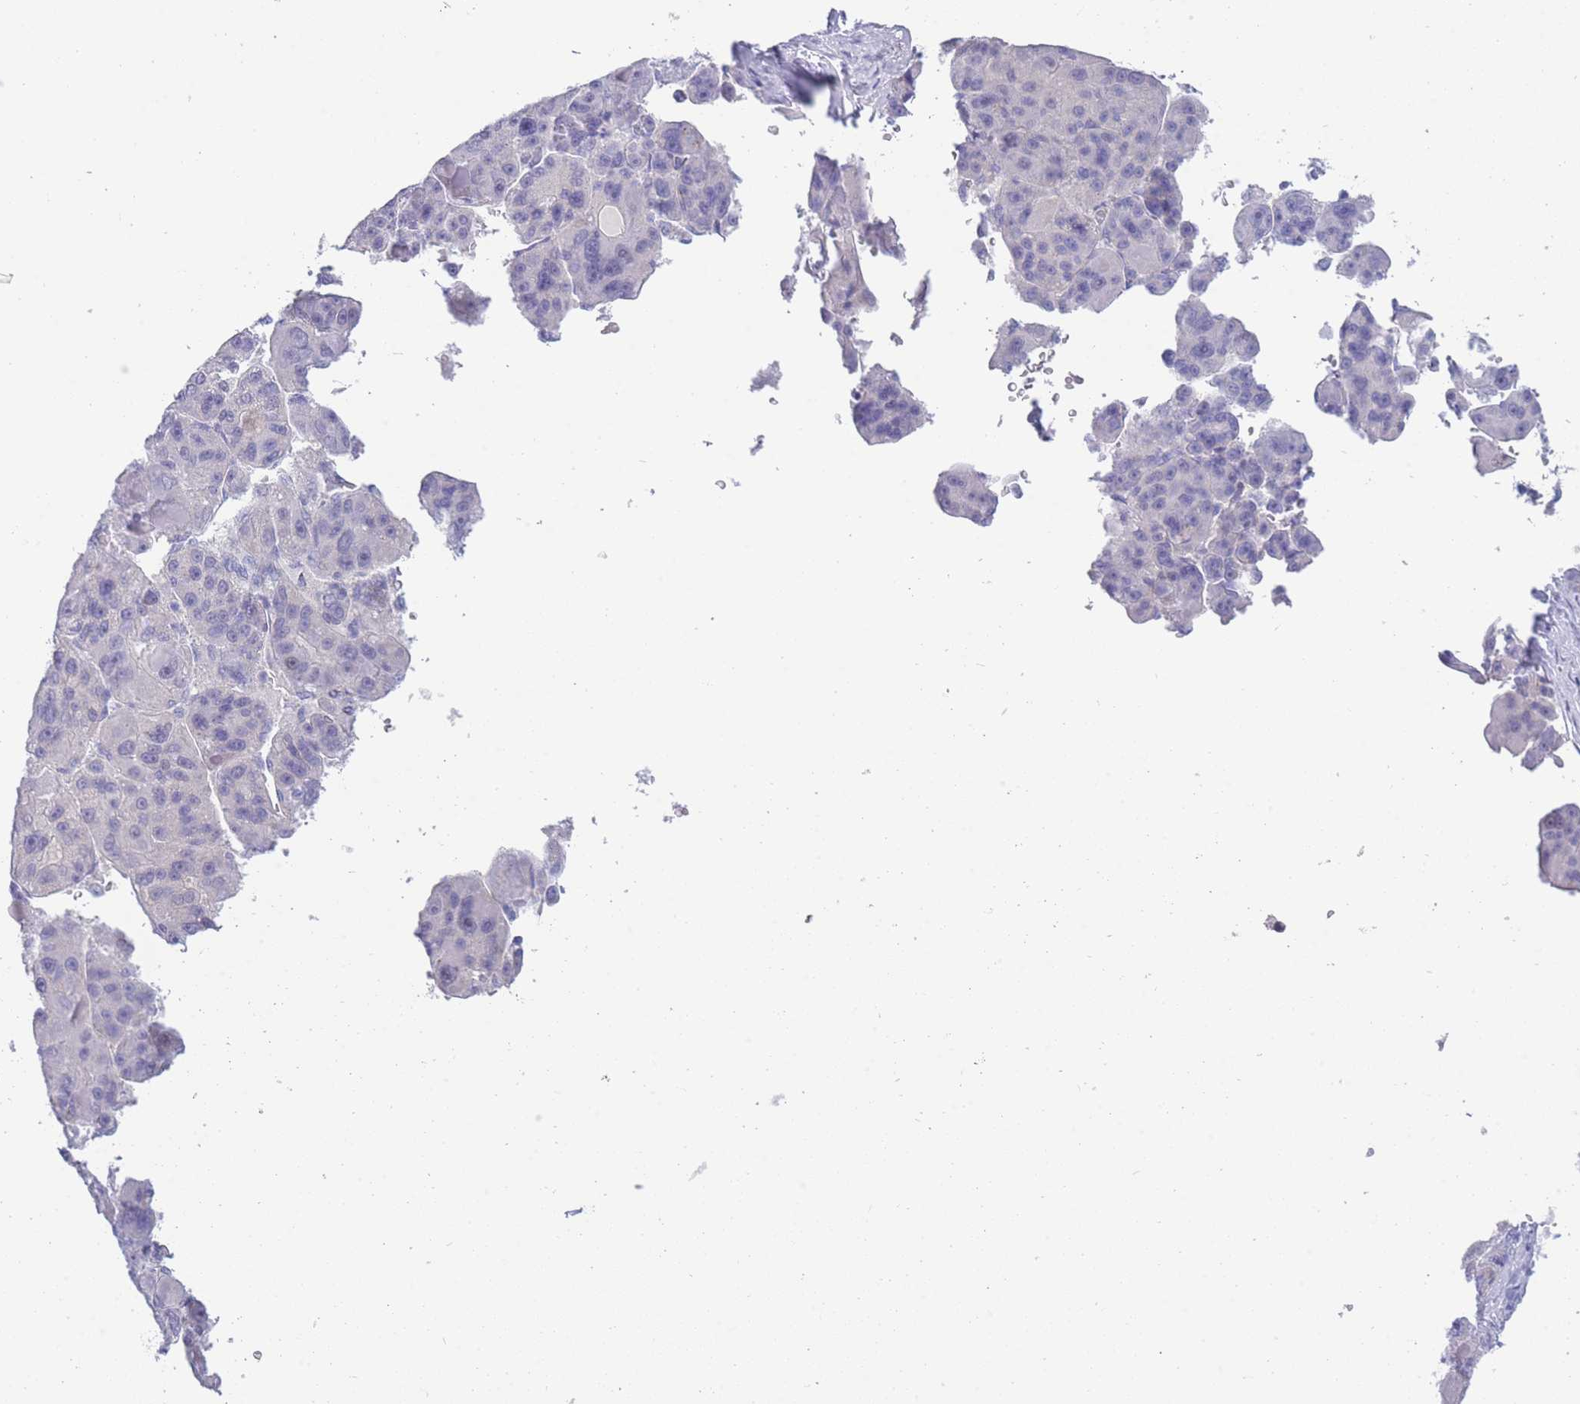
{"staining": {"intensity": "negative", "quantity": "none", "location": "none"}, "tissue": "liver cancer", "cell_type": "Tumor cells", "image_type": "cancer", "snomed": [{"axis": "morphology", "description": "Carcinoma, Hepatocellular, NOS"}, {"axis": "topography", "description": "Liver"}], "caption": "The photomicrograph exhibits no staining of tumor cells in liver hepatocellular carcinoma.", "gene": "PRR23B", "patient": {"sex": "male", "age": 76}}